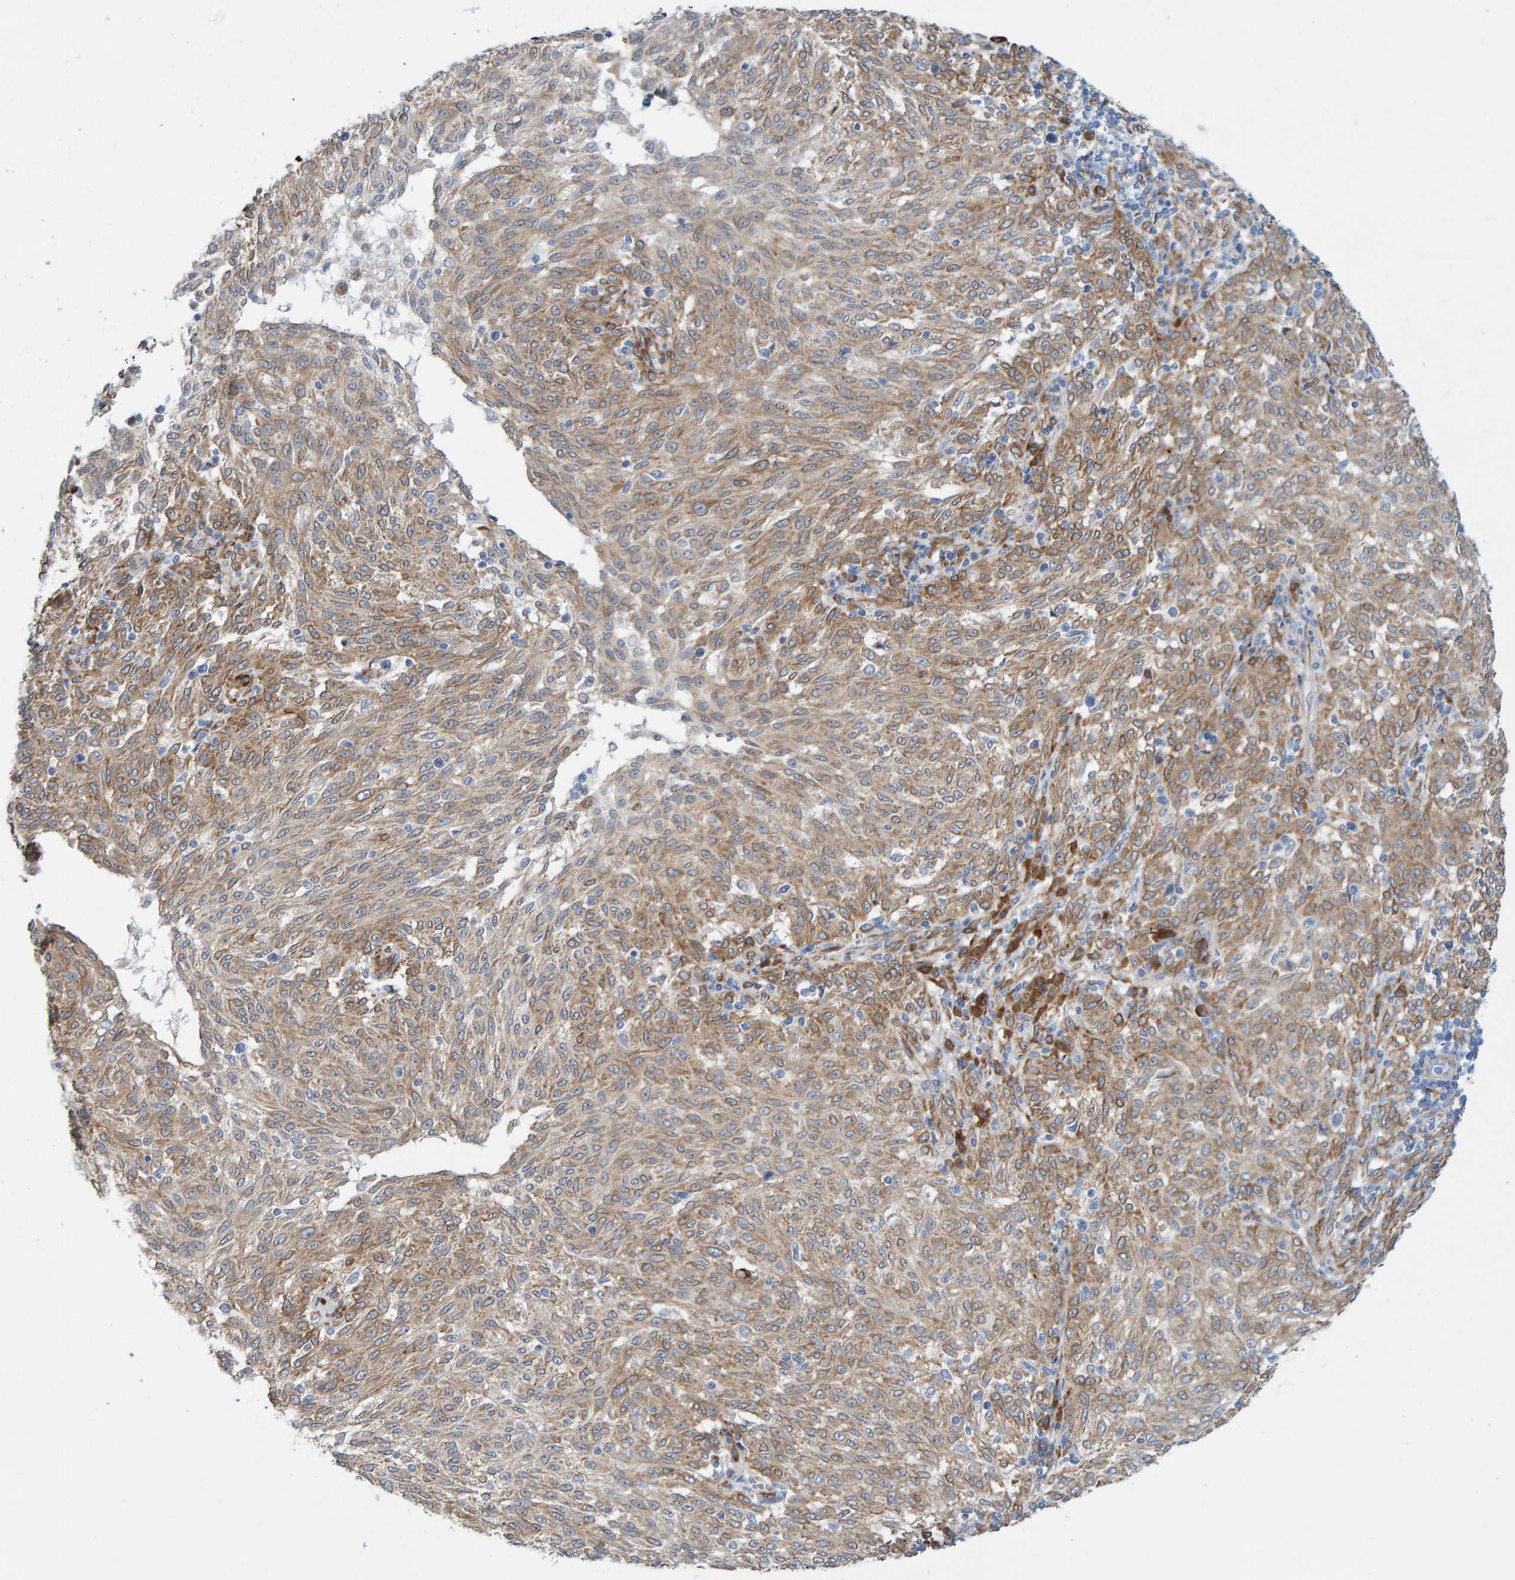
{"staining": {"intensity": "moderate", "quantity": ">75%", "location": "cytoplasmic/membranous"}, "tissue": "melanoma", "cell_type": "Tumor cells", "image_type": "cancer", "snomed": [{"axis": "morphology", "description": "Malignant melanoma, NOS"}, {"axis": "topography", "description": "Skin"}], "caption": "A micrograph of human malignant melanoma stained for a protein demonstrates moderate cytoplasmic/membranous brown staining in tumor cells.", "gene": "MMP16", "patient": {"sex": "female", "age": 72}}